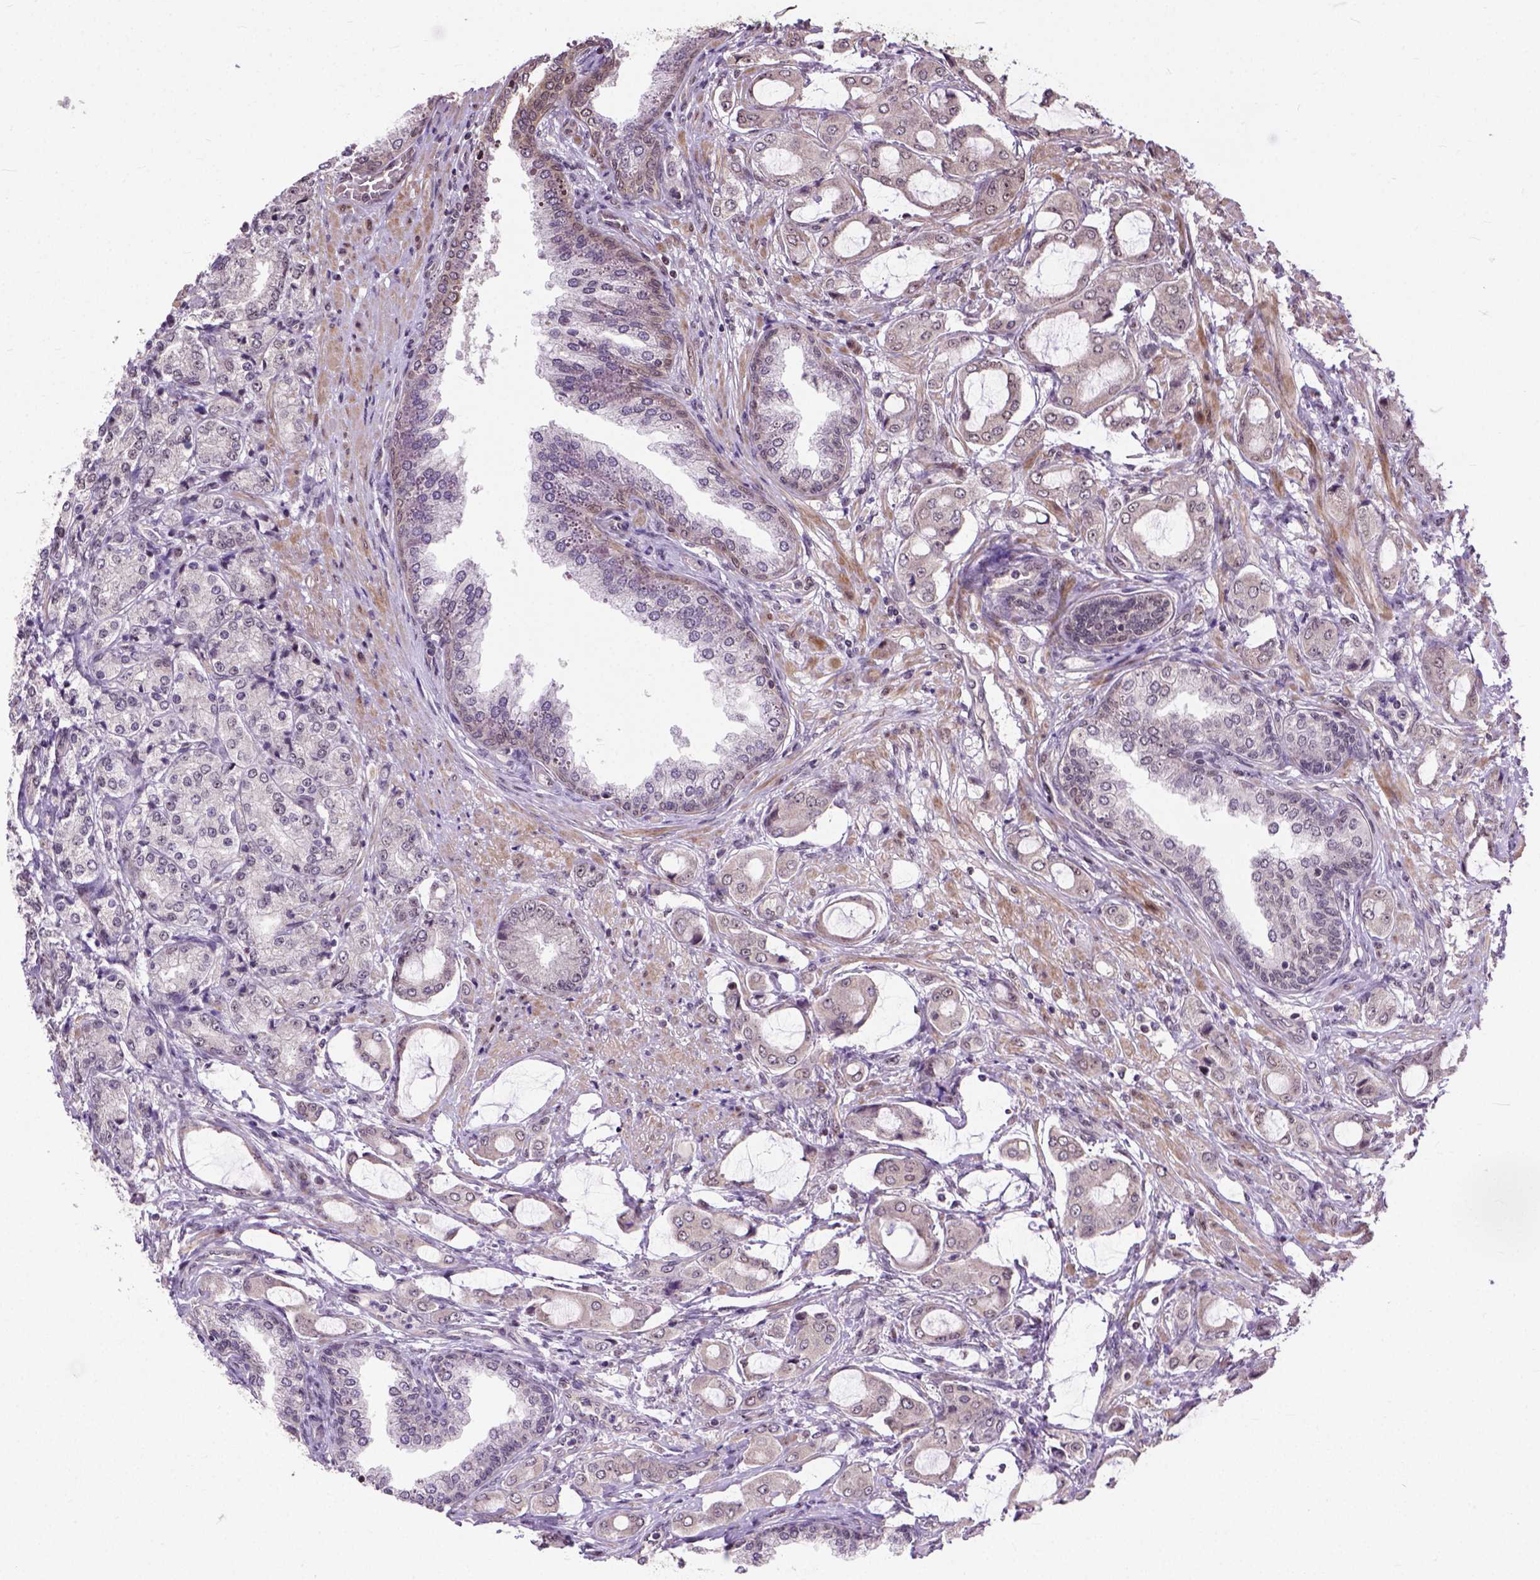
{"staining": {"intensity": "weak", "quantity": "<25%", "location": "nuclear"}, "tissue": "prostate cancer", "cell_type": "Tumor cells", "image_type": "cancer", "snomed": [{"axis": "morphology", "description": "Adenocarcinoma, NOS"}, {"axis": "topography", "description": "Prostate"}], "caption": "Tumor cells show no significant protein positivity in prostate cancer. Brightfield microscopy of immunohistochemistry (IHC) stained with DAB (brown) and hematoxylin (blue), captured at high magnification.", "gene": "ZNF630", "patient": {"sex": "male", "age": 63}}